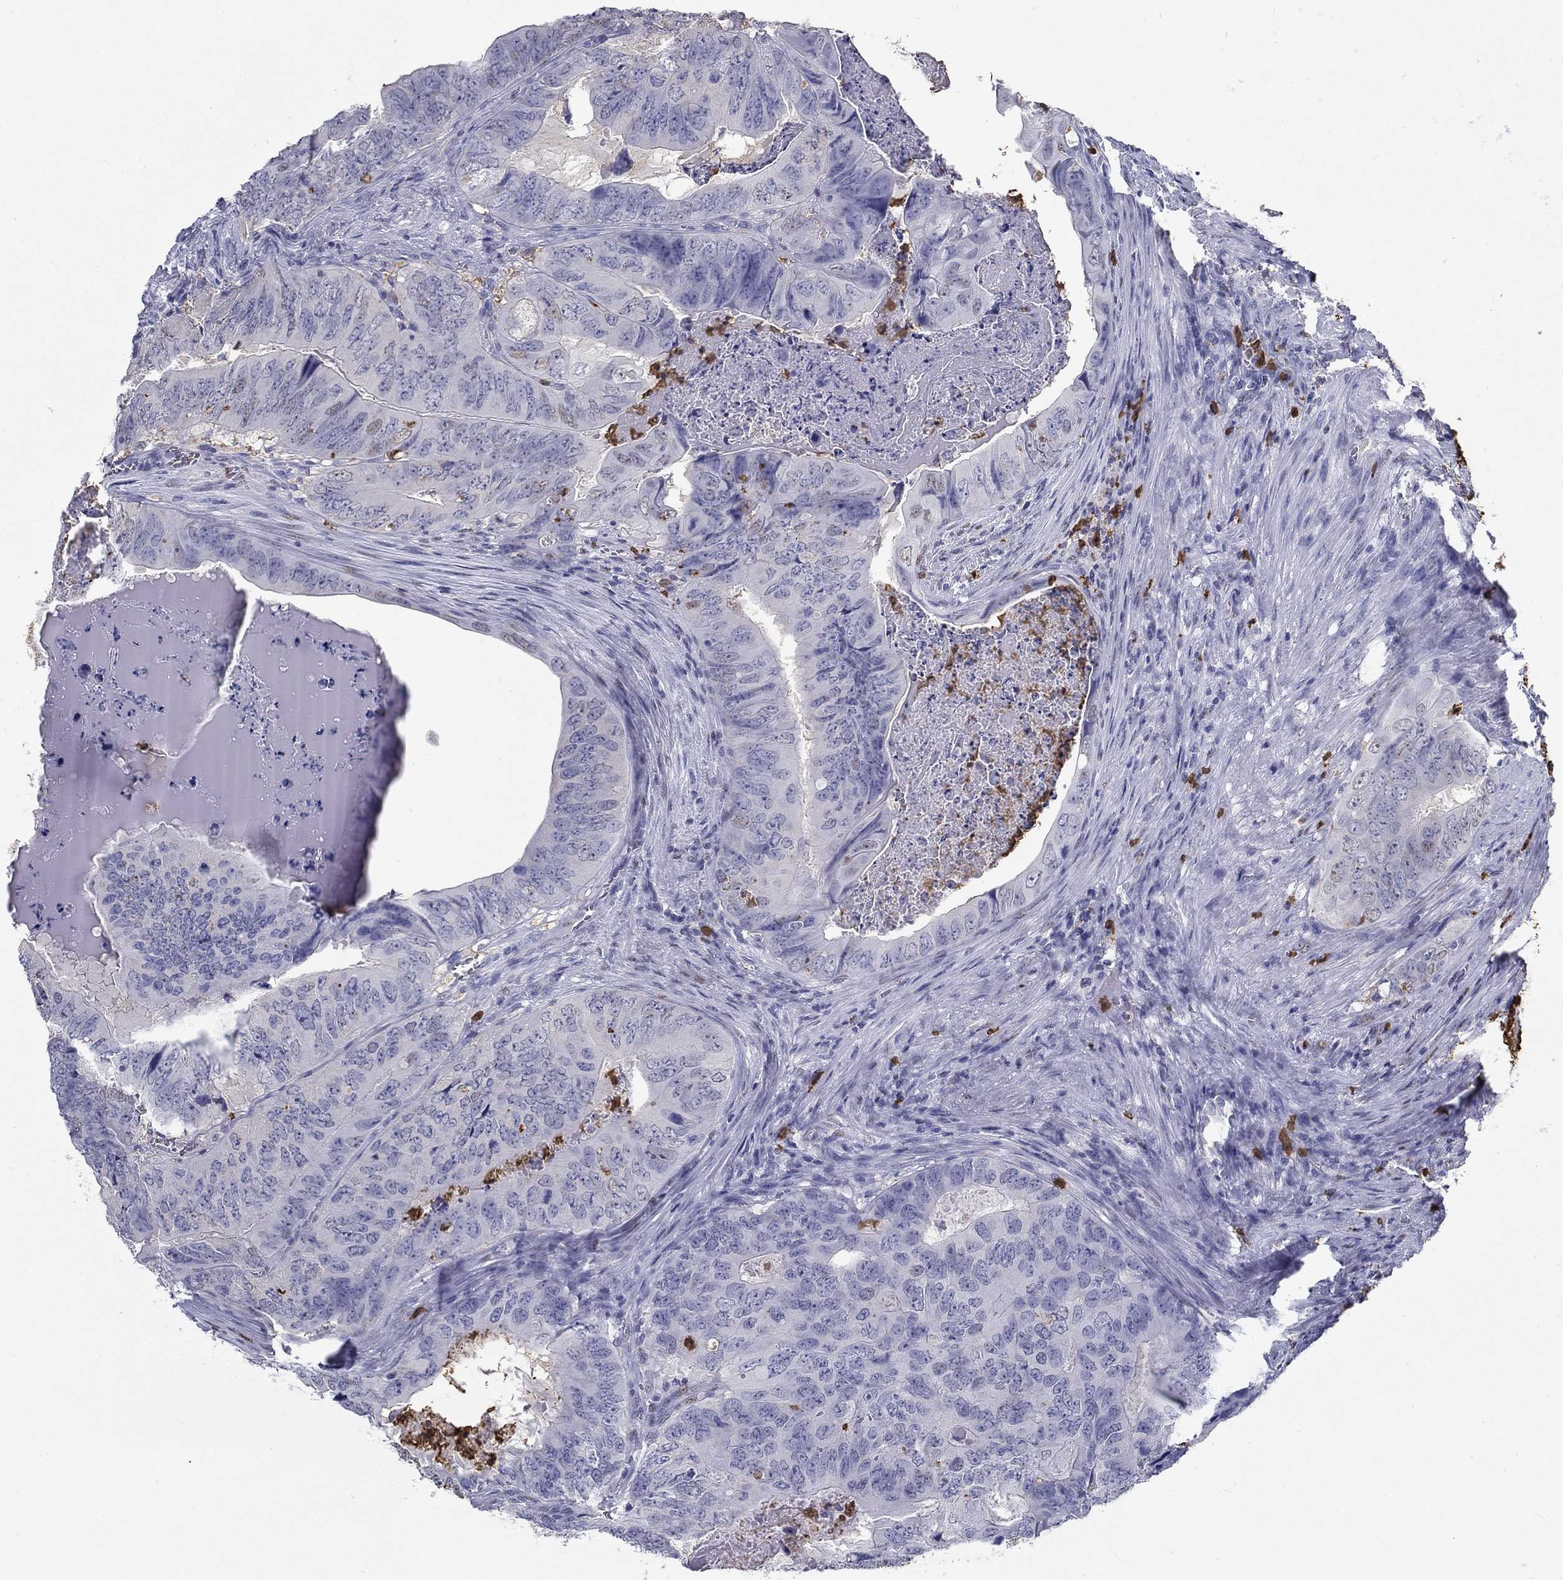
{"staining": {"intensity": "negative", "quantity": "none", "location": "none"}, "tissue": "colorectal cancer", "cell_type": "Tumor cells", "image_type": "cancer", "snomed": [{"axis": "morphology", "description": "Adenocarcinoma, NOS"}, {"axis": "topography", "description": "Colon"}], "caption": "Immunohistochemical staining of human colorectal cancer reveals no significant expression in tumor cells.", "gene": "IGSF8", "patient": {"sex": "male", "age": 79}}